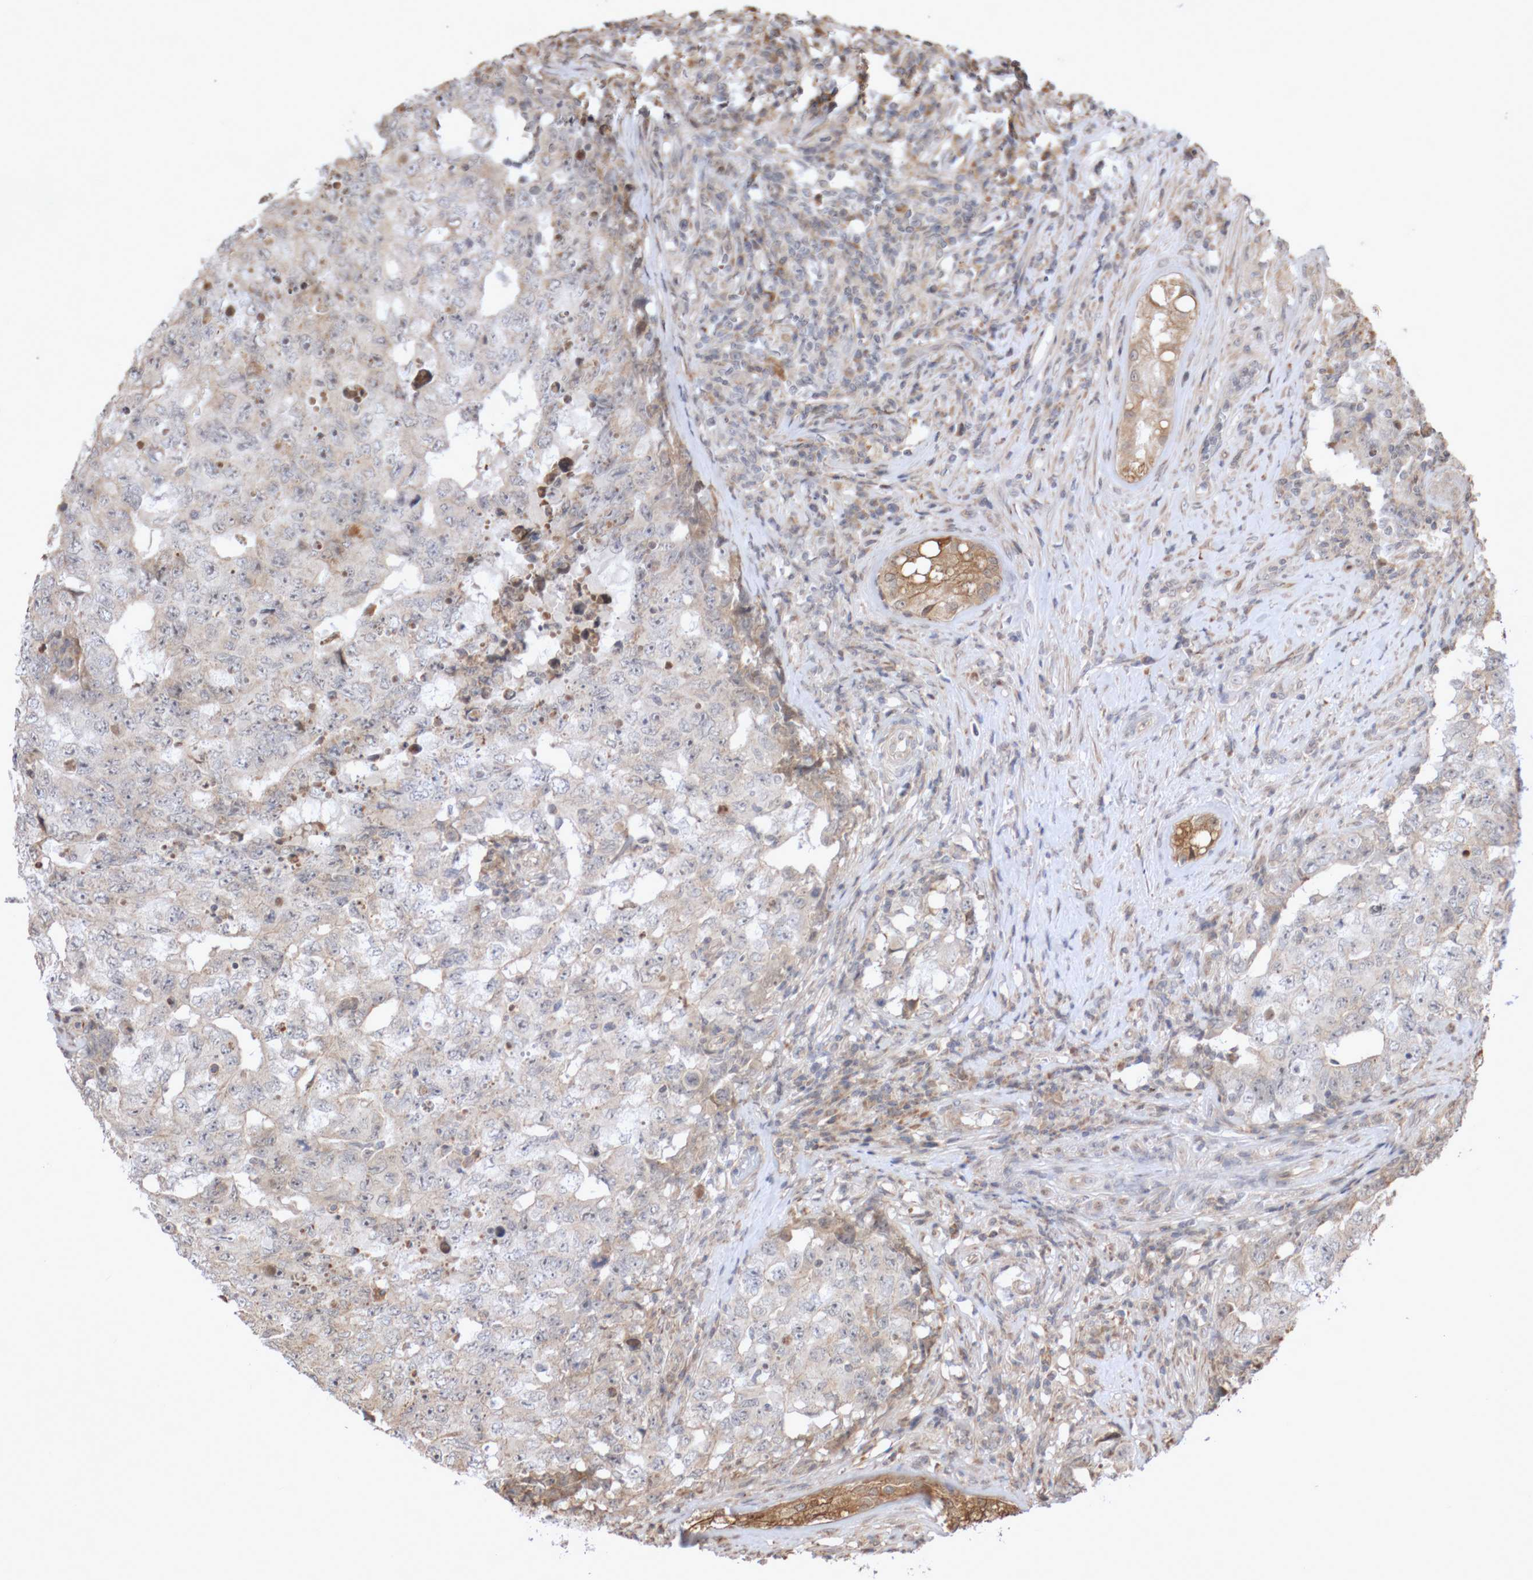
{"staining": {"intensity": "negative", "quantity": "none", "location": "none"}, "tissue": "testis cancer", "cell_type": "Tumor cells", "image_type": "cancer", "snomed": [{"axis": "morphology", "description": "Carcinoma, Embryonal, NOS"}, {"axis": "topography", "description": "Testis"}], "caption": "This is a image of immunohistochemistry (IHC) staining of testis embryonal carcinoma, which shows no positivity in tumor cells.", "gene": "DPH7", "patient": {"sex": "male", "age": 26}}